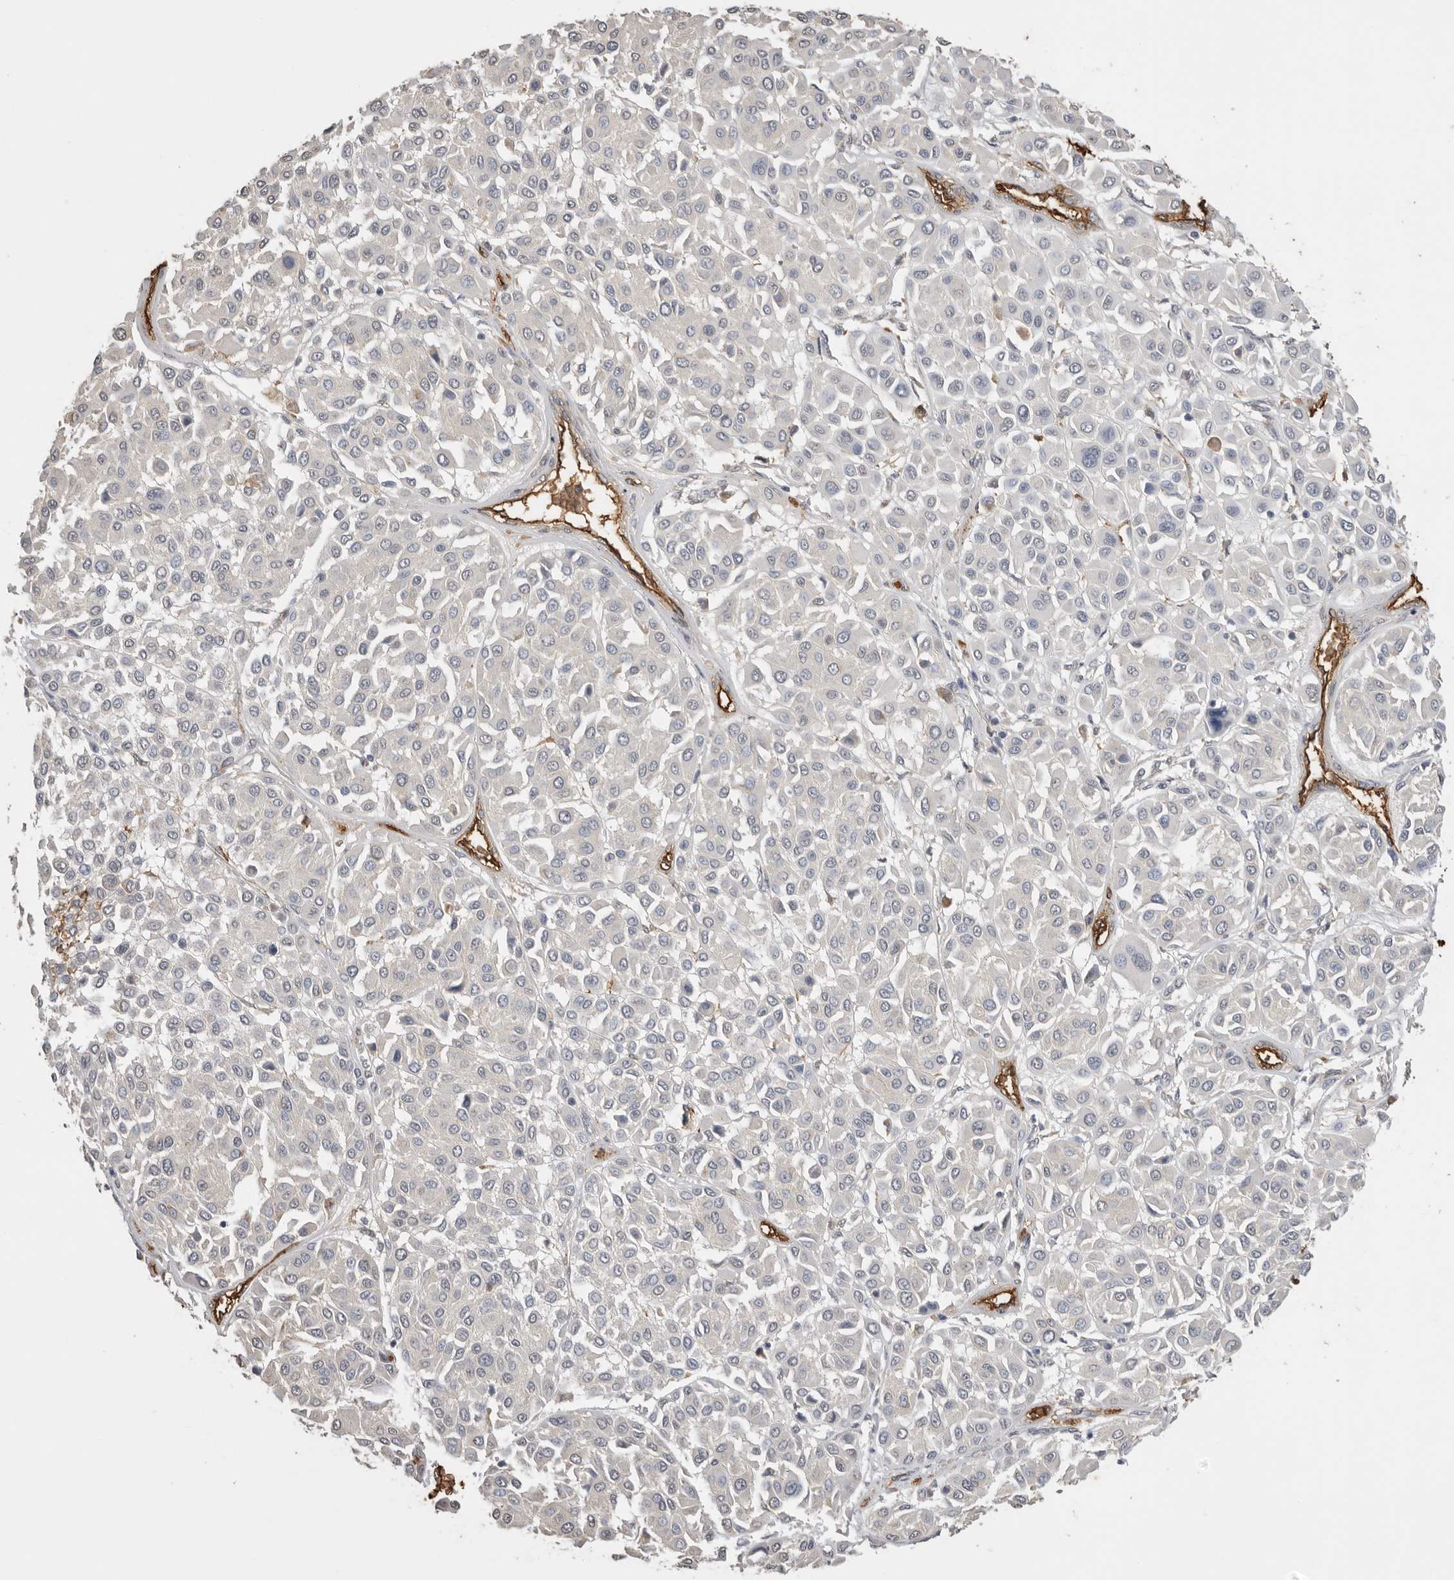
{"staining": {"intensity": "negative", "quantity": "none", "location": "none"}, "tissue": "melanoma", "cell_type": "Tumor cells", "image_type": "cancer", "snomed": [{"axis": "morphology", "description": "Malignant melanoma, Metastatic site"}, {"axis": "topography", "description": "Soft tissue"}], "caption": "There is no significant staining in tumor cells of malignant melanoma (metastatic site).", "gene": "IL27", "patient": {"sex": "male", "age": 41}}